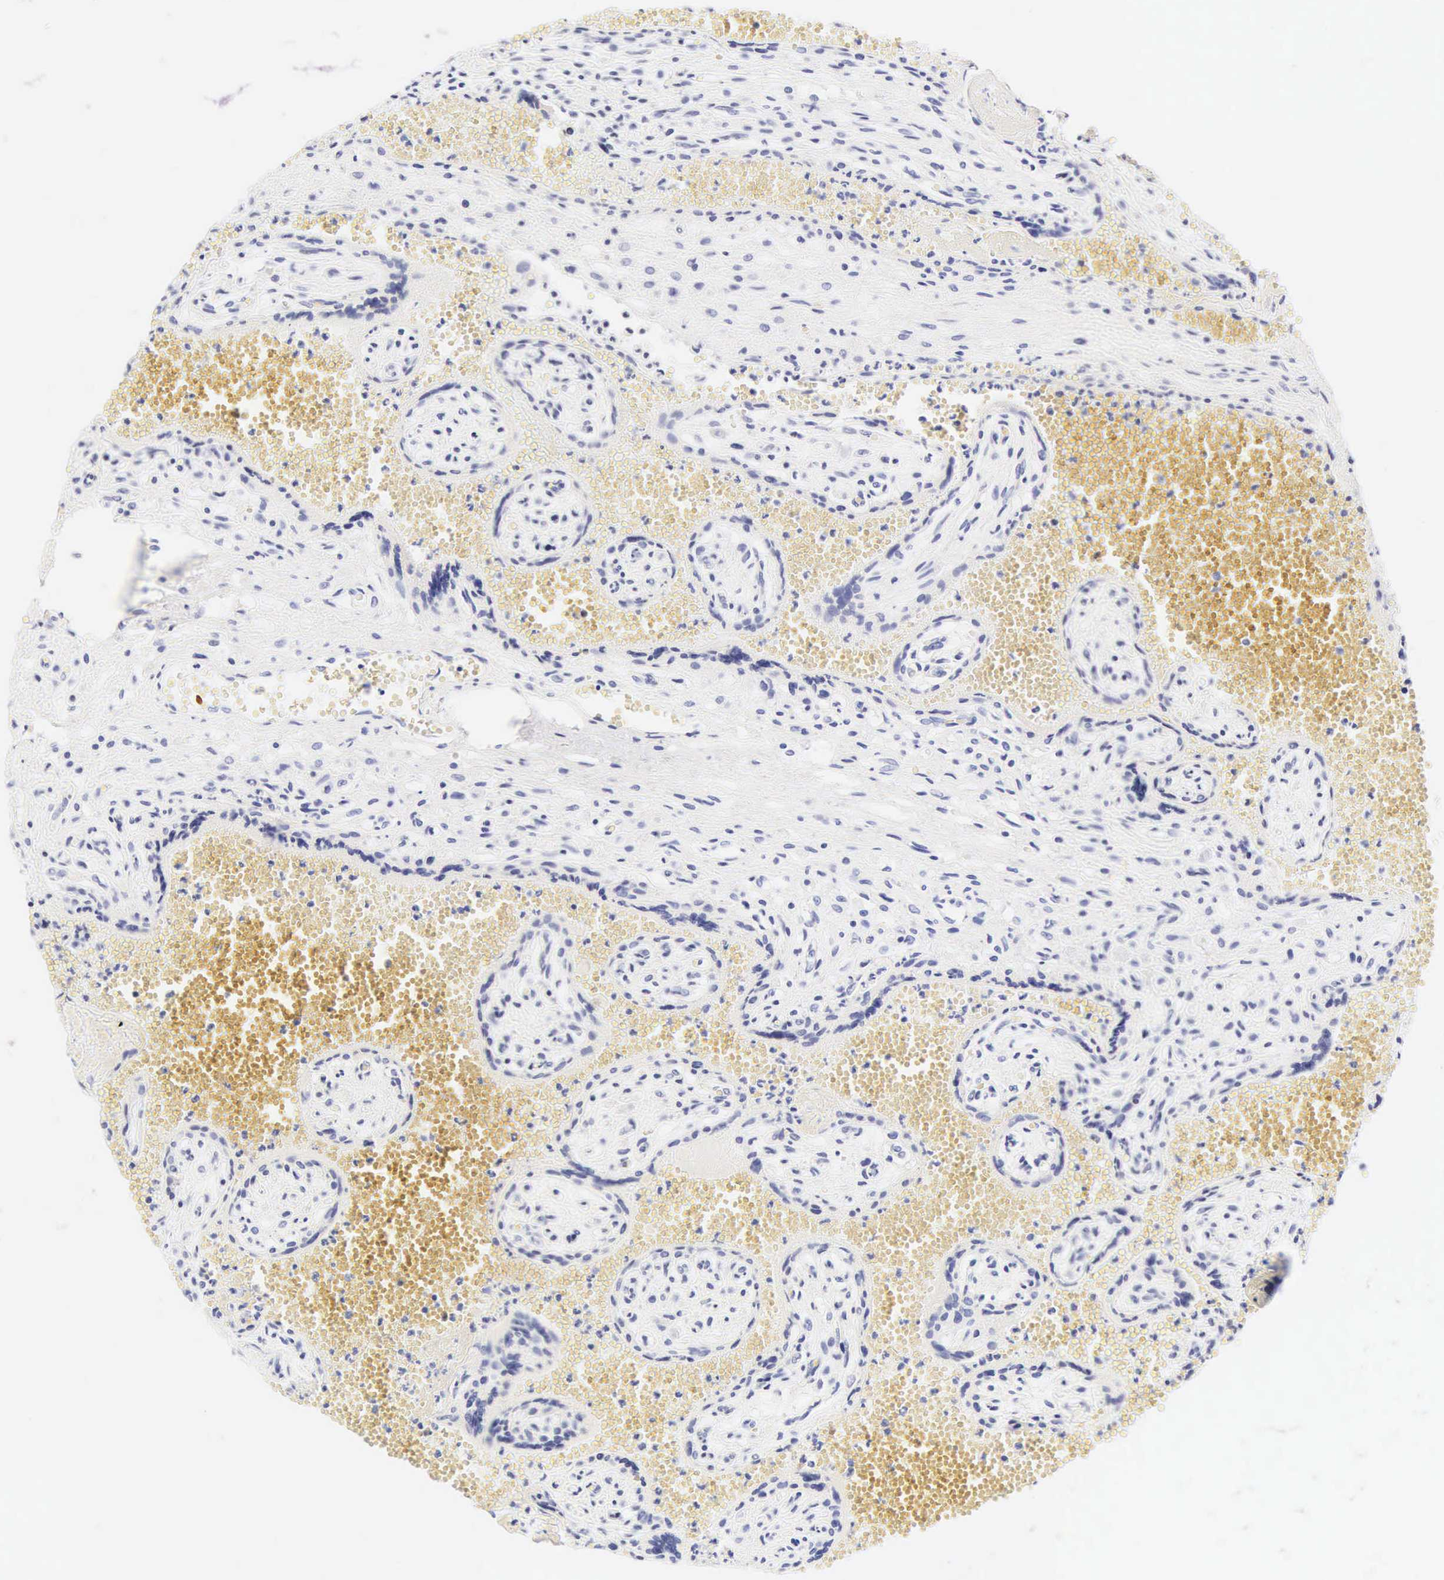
{"staining": {"intensity": "negative", "quantity": "none", "location": "none"}, "tissue": "placenta", "cell_type": "Decidual cells", "image_type": "normal", "snomed": [{"axis": "morphology", "description": "Normal tissue, NOS"}, {"axis": "topography", "description": "Placenta"}], "caption": "Immunohistochemistry histopathology image of normal placenta: human placenta stained with DAB (3,3'-diaminobenzidine) exhibits no significant protein positivity in decidual cells.", "gene": "CALD1", "patient": {"sex": "female", "age": 40}}